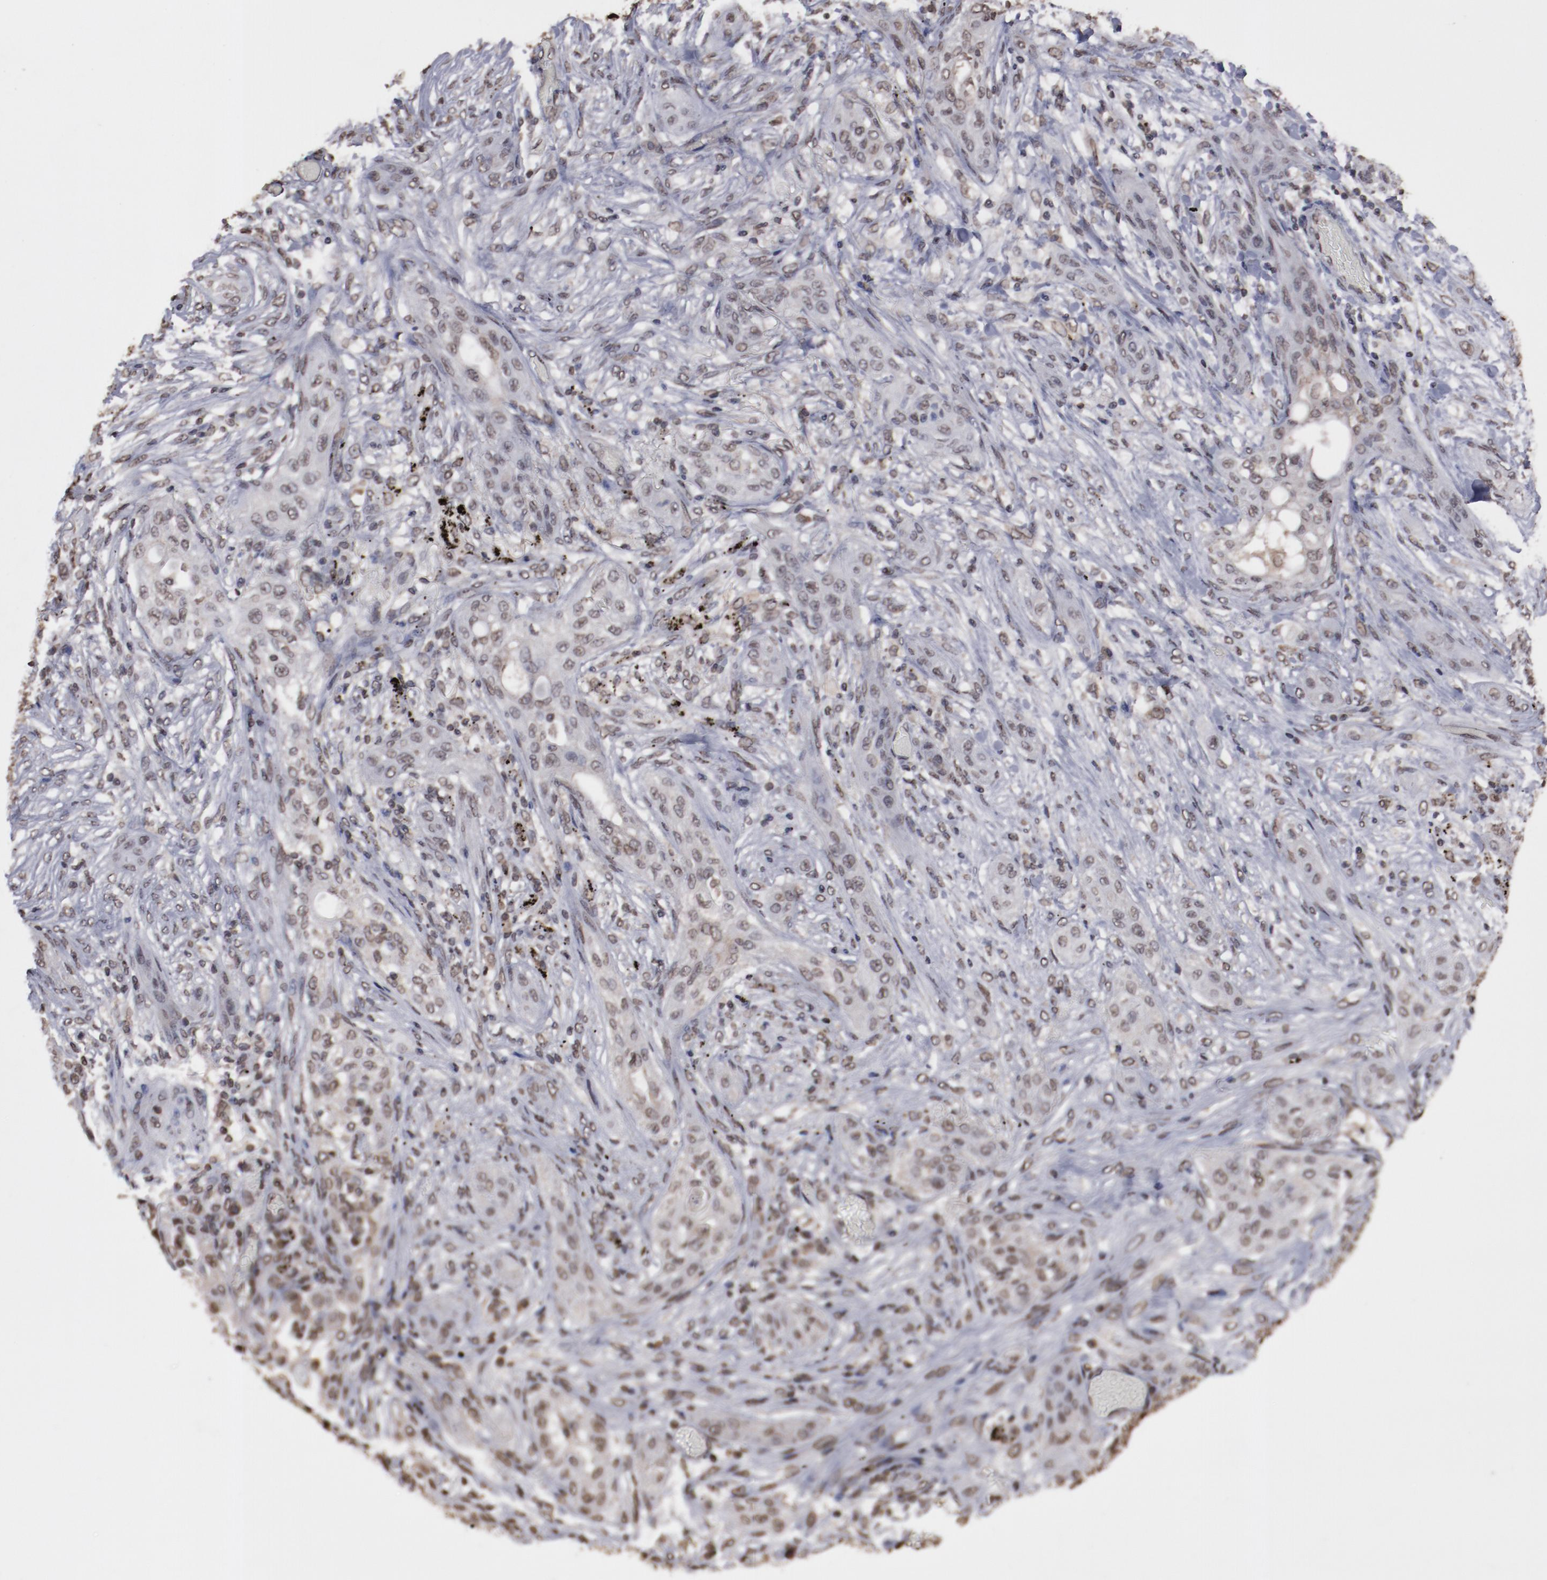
{"staining": {"intensity": "weak", "quantity": ">75%", "location": "nuclear"}, "tissue": "lung cancer", "cell_type": "Tumor cells", "image_type": "cancer", "snomed": [{"axis": "morphology", "description": "Squamous cell carcinoma, NOS"}, {"axis": "topography", "description": "Lung"}], "caption": "A micrograph of squamous cell carcinoma (lung) stained for a protein shows weak nuclear brown staining in tumor cells. The staining was performed using DAB to visualize the protein expression in brown, while the nuclei were stained in blue with hematoxylin (Magnification: 20x).", "gene": "AKT1", "patient": {"sex": "female", "age": 47}}